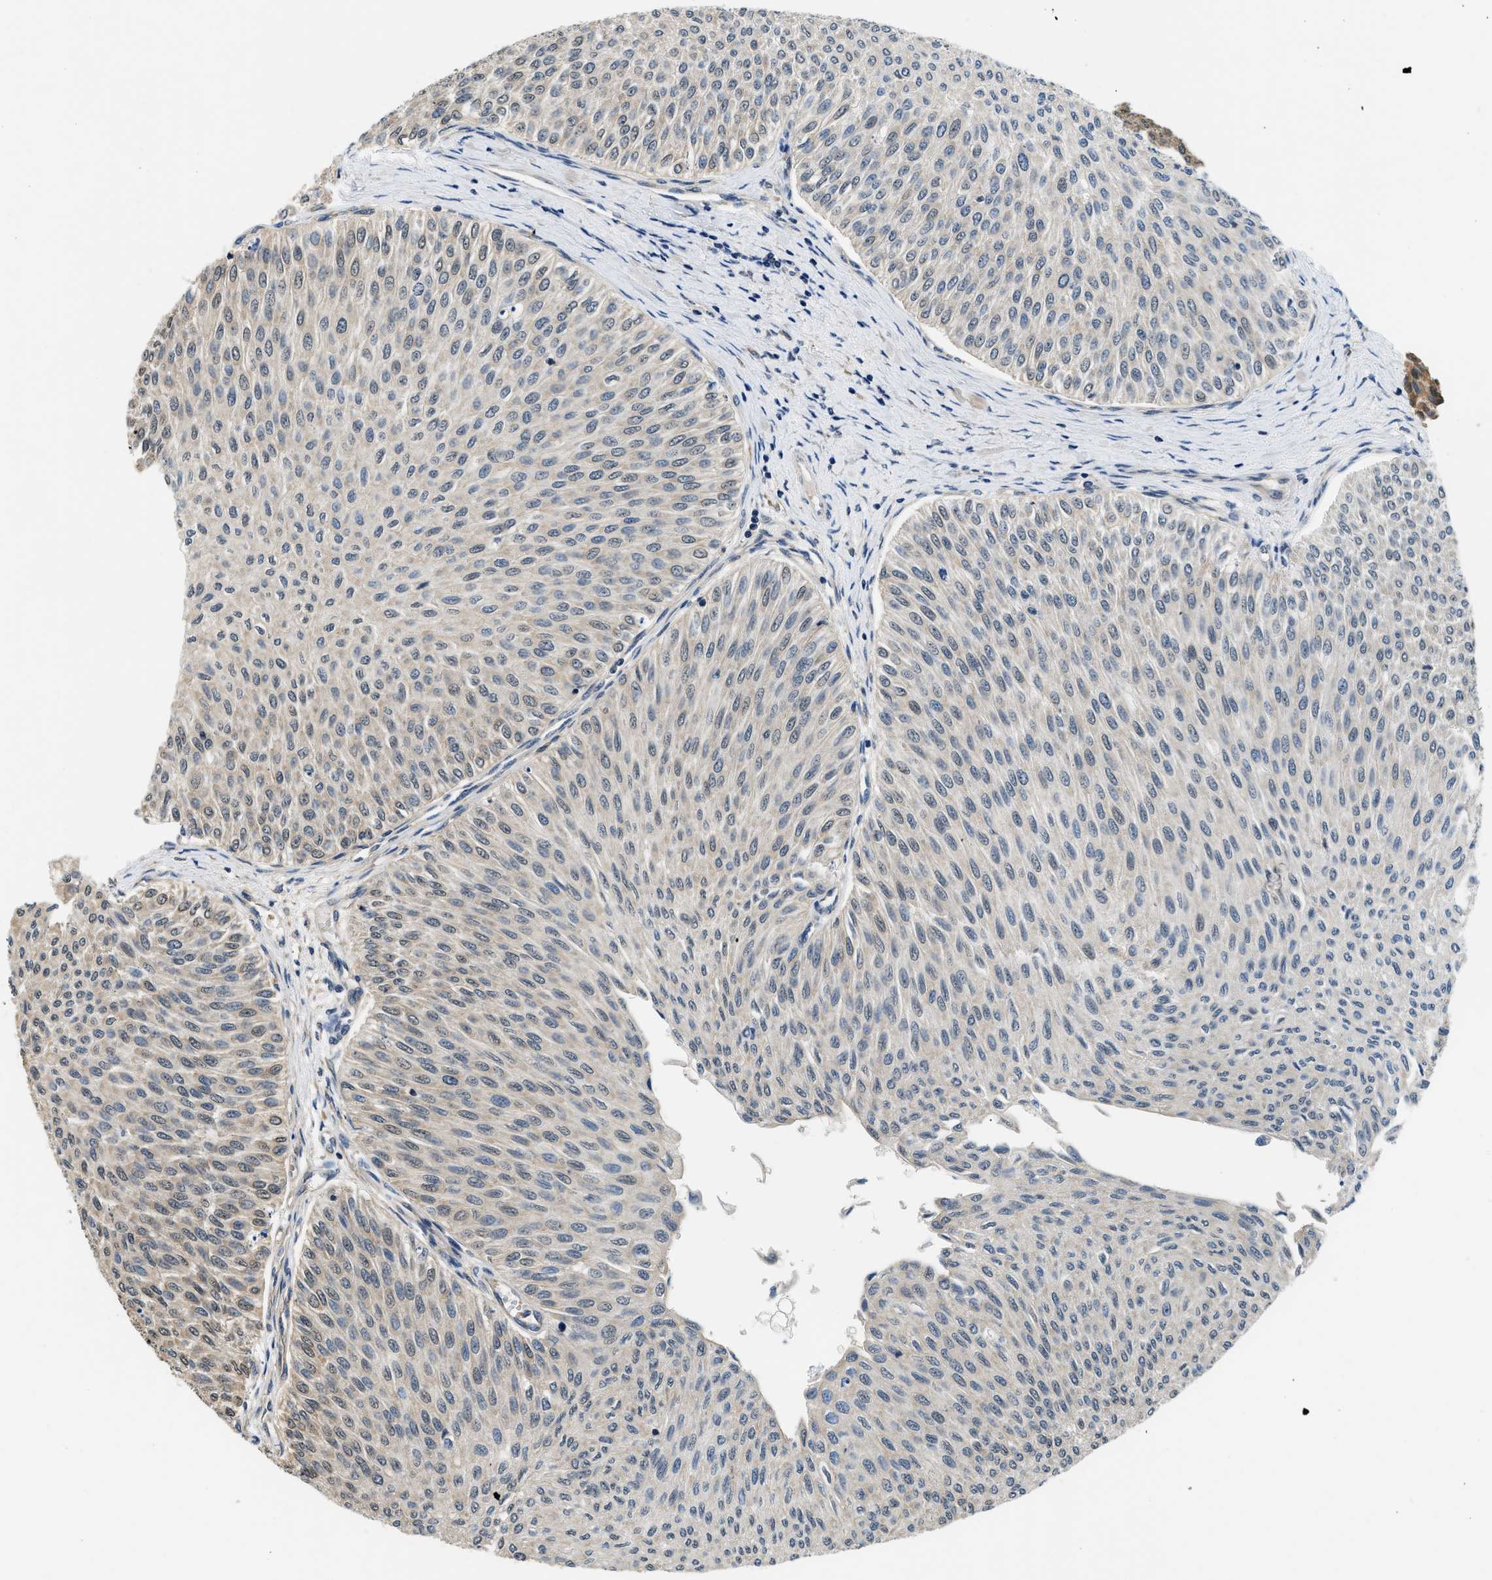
{"staining": {"intensity": "weak", "quantity": "25%-75%", "location": "cytoplasmic/membranous"}, "tissue": "urothelial cancer", "cell_type": "Tumor cells", "image_type": "cancer", "snomed": [{"axis": "morphology", "description": "Urothelial carcinoma, Low grade"}, {"axis": "topography", "description": "Urinary bladder"}], "caption": "Urothelial cancer stained for a protein exhibits weak cytoplasmic/membranous positivity in tumor cells.", "gene": "BCL7C", "patient": {"sex": "male", "age": 78}}